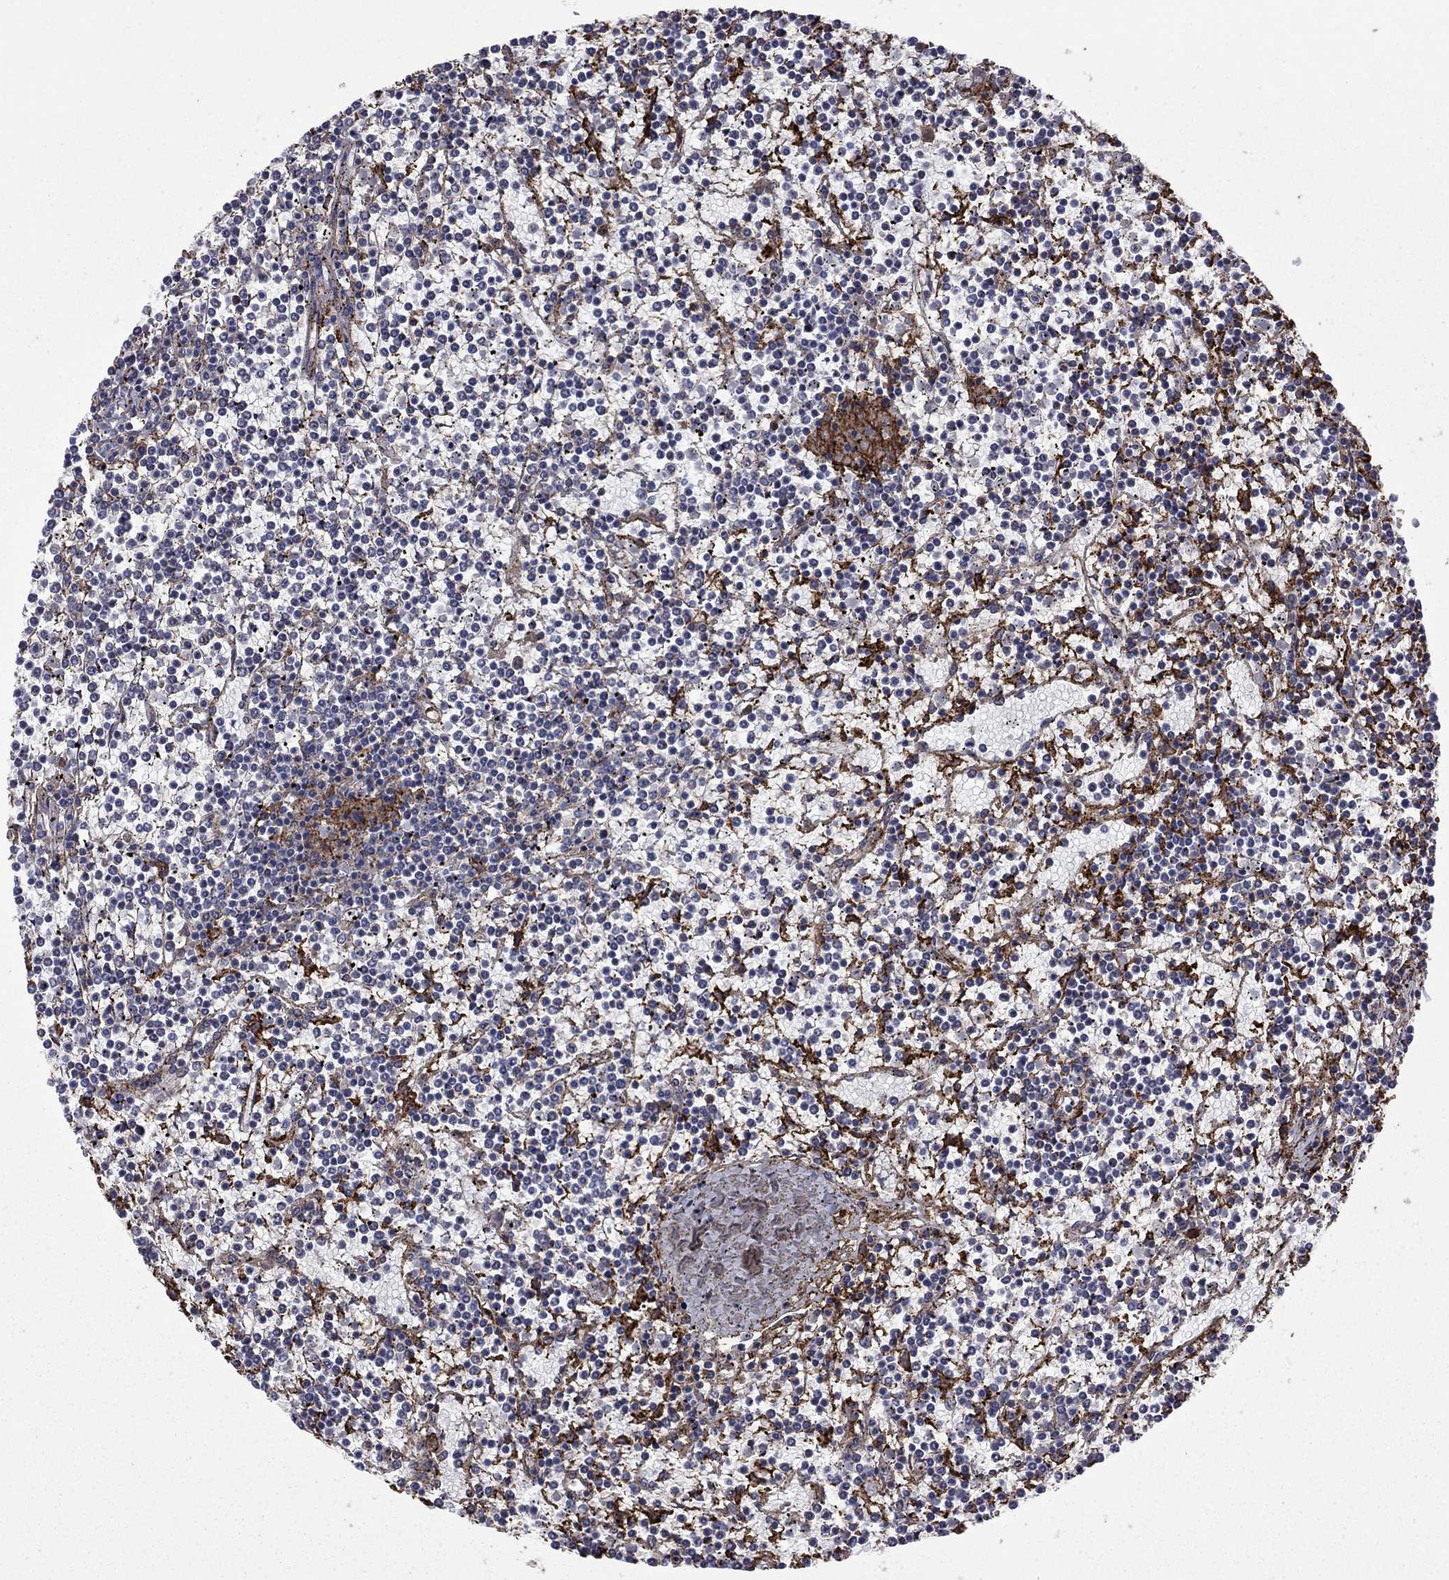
{"staining": {"intensity": "negative", "quantity": "none", "location": "none"}, "tissue": "lymphoma", "cell_type": "Tumor cells", "image_type": "cancer", "snomed": [{"axis": "morphology", "description": "Malignant lymphoma, non-Hodgkin's type, Low grade"}, {"axis": "topography", "description": "Spleen"}], "caption": "High magnification brightfield microscopy of lymphoma stained with DAB (3,3'-diaminobenzidine) (brown) and counterstained with hematoxylin (blue): tumor cells show no significant staining.", "gene": "PLAU", "patient": {"sex": "female", "age": 19}}